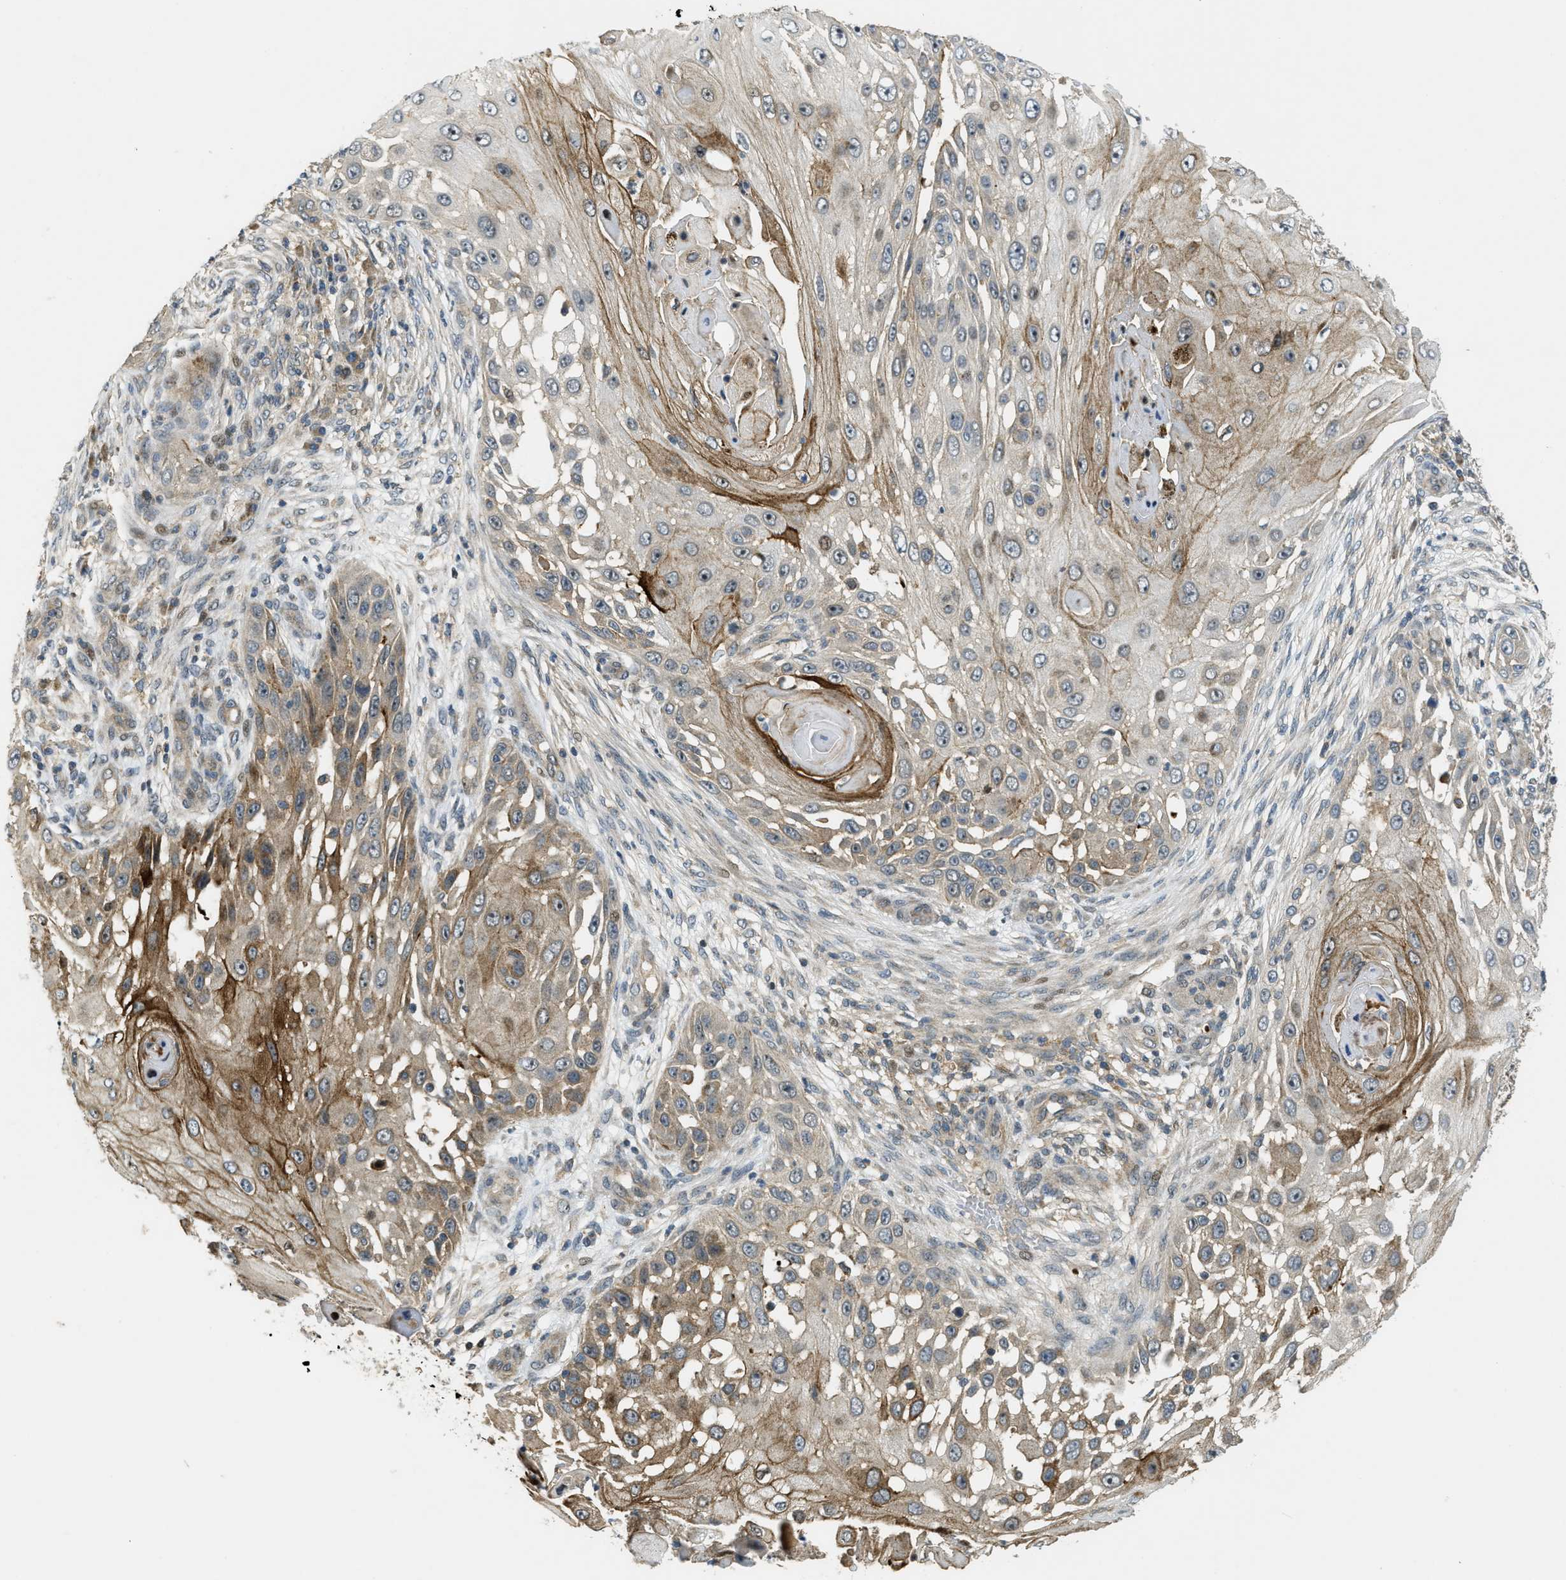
{"staining": {"intensity": "moderate", "quantity": "25%-75%", "location": "cytoplasmic/membranous,nuclear"}, "tissue": "skin cancer", "cell_type": "Tumor cells", "image_type": "cancer", "snomed": [{"axis": "morphology", "description": "Squamous cell carcinoma, NOS"}, {"axis": "topography", "description": "Skin"}], "caption": "IHC photomicrograph of human skin squamous cell carcinoma stained for a protein (brown), which reveals medium levels of moderate cytoplasmic/membranous and nuclear positivity in about 25%-75% of tumor cells.", "gene": "TRAPPC14", "patient": {"sex": "female", "age": 44}}